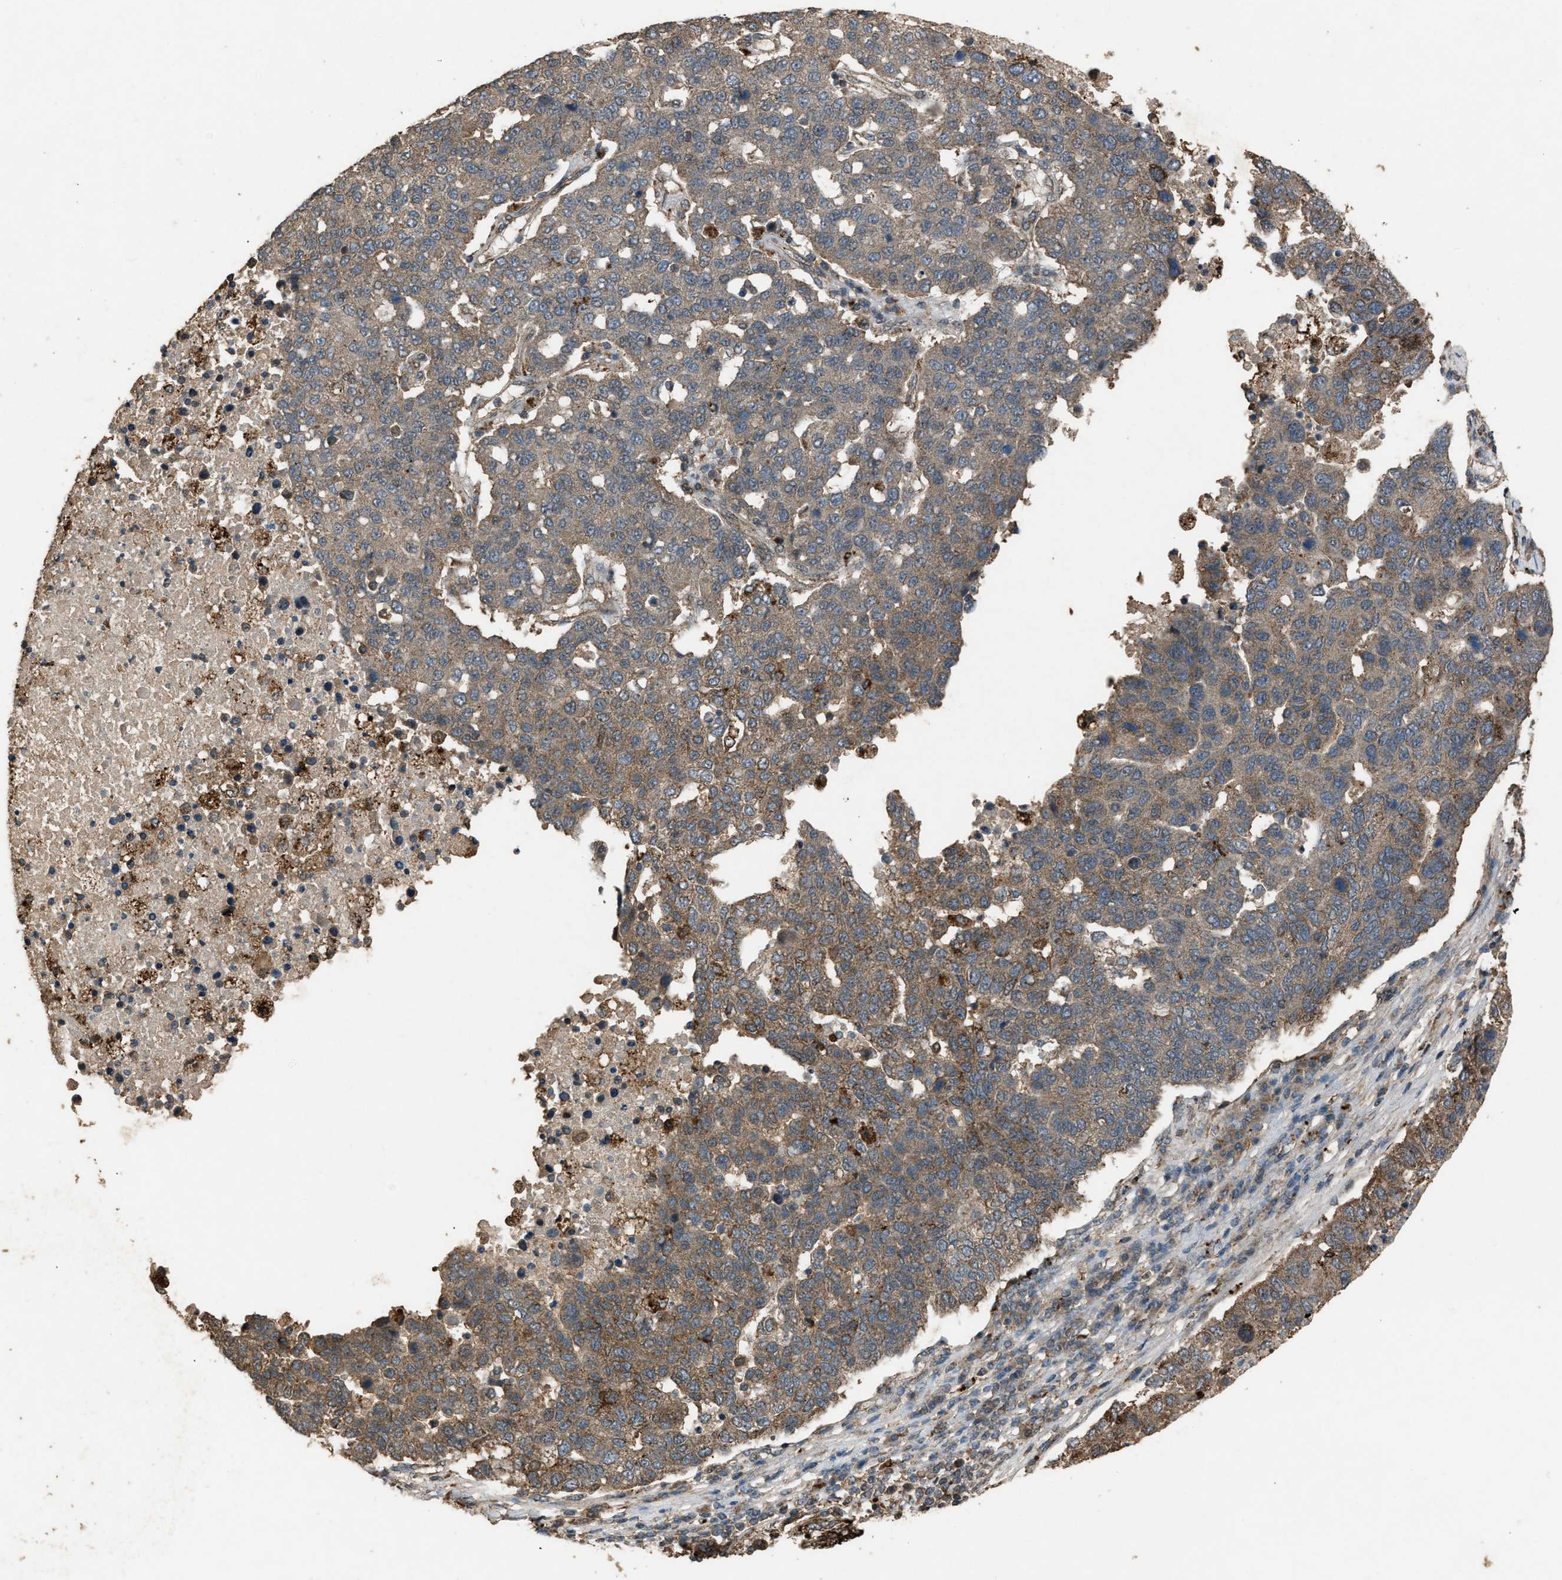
{"staining": {"intensity": "moderate", "quantity": ">75%", "location": "cytoplasmic/membranous"}, "tissue": "pancreatic cancer", "cell_type": "Tumor cells", "image_type": "cancer", "snomed": [{"axis": "morphology", "description": "Adenocarcinoma, NOS"}, {"axis": "topography", "description": "Pancreas"}], "caption": "Immunohistochemistry (IHC) of human adenocarcinoma (pancreatic) reveals medium levels of moderate cytoplasmic/membranous positivity in about >75% of tumor cells.", "gene": "PSMD1", "patient": {"sex": "female", "age": 61}}